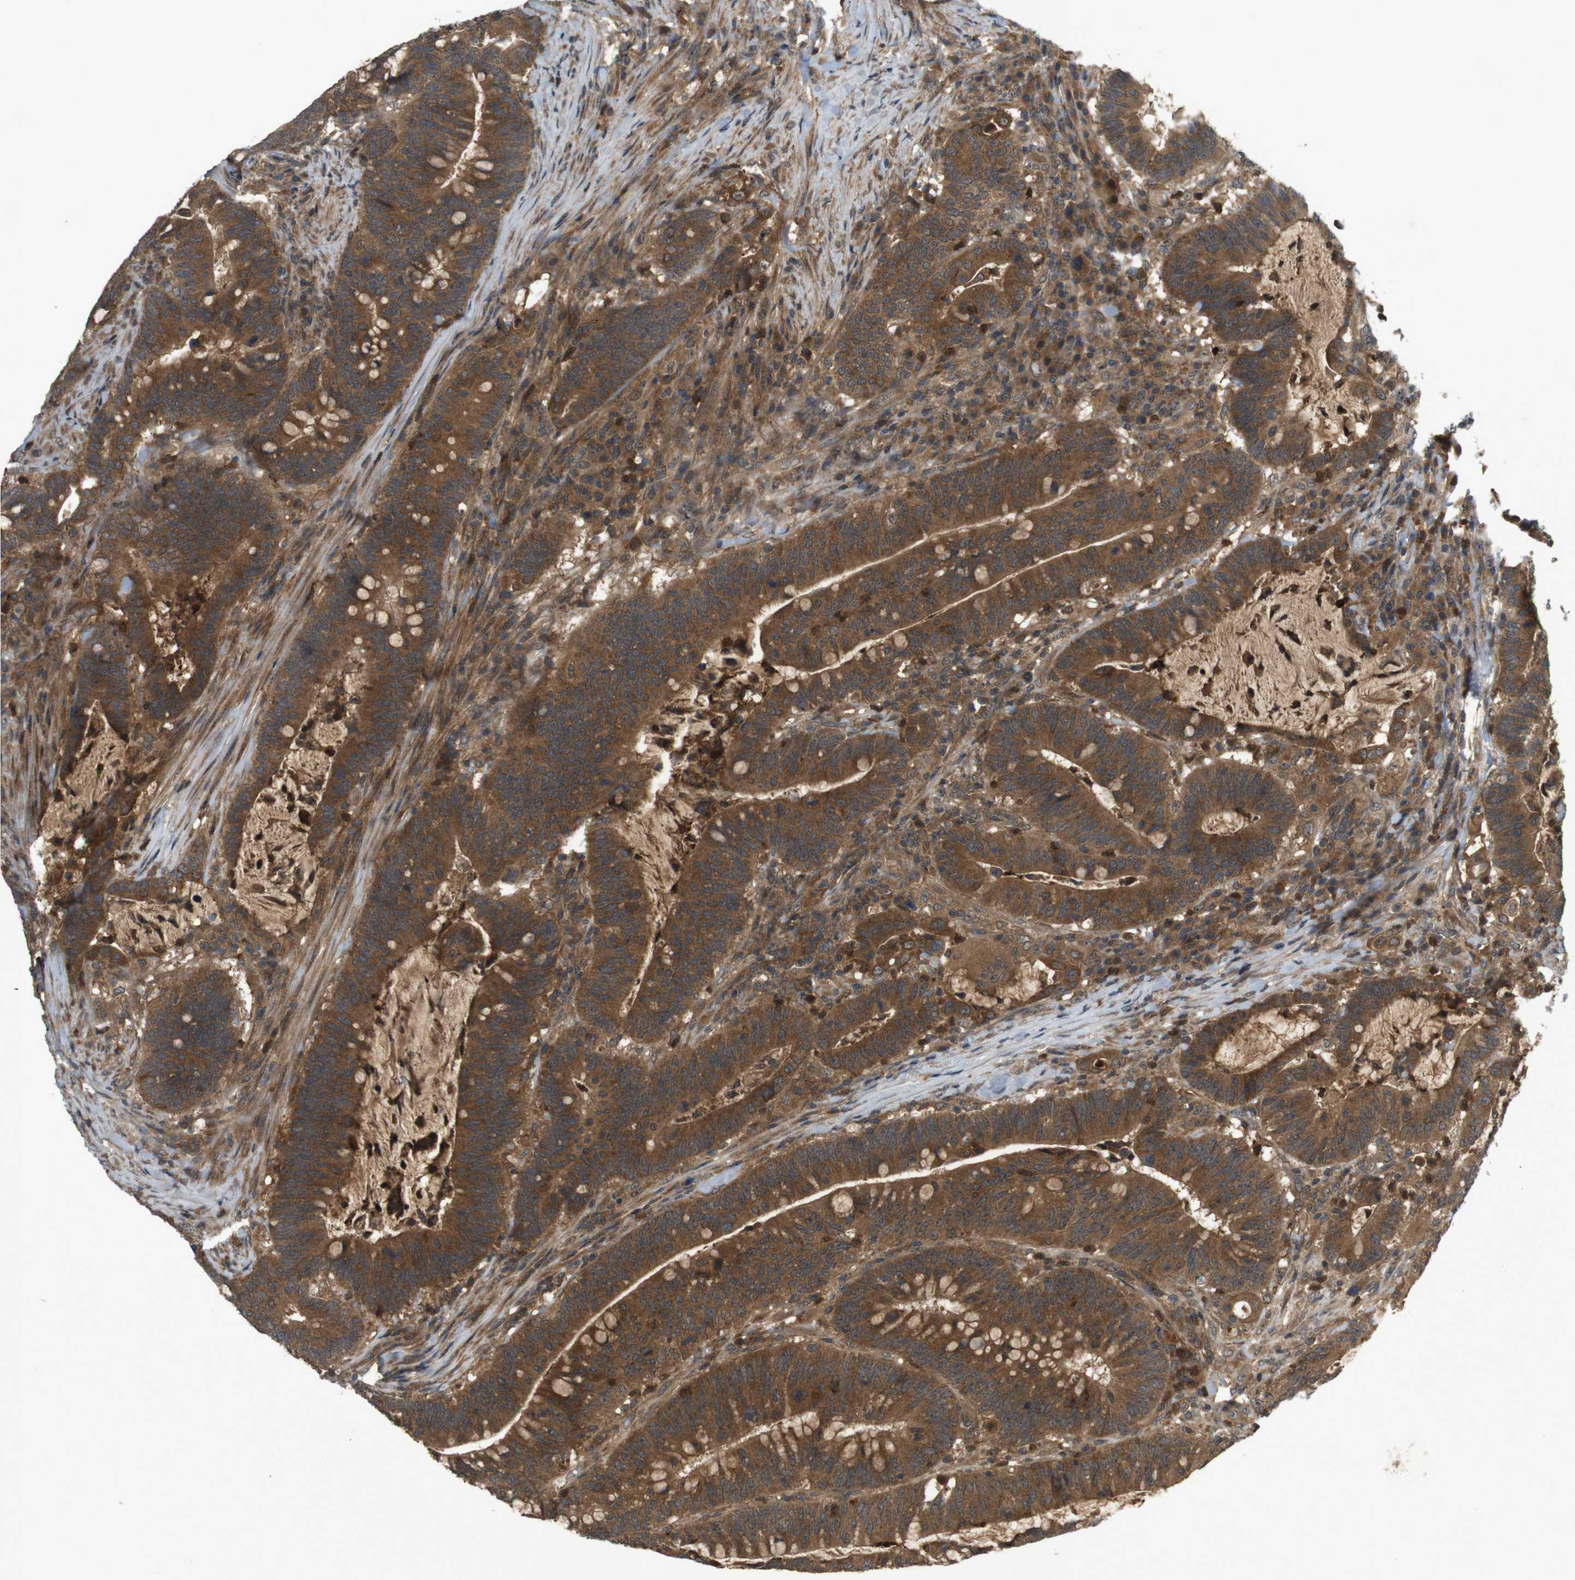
{"staining": {"intensity": "moderate", "quantity": ">75%", "location": "cytoplasmic/membranous"}, "tissue": "colorectal cancer", "cell_type": "Tumor cells", "image_type": "cancer", "snomed": [{"axis": "morphology", "description": "Normal tissue, NOS"}, {"axis": "morphology", "description": "Adenocarcinoma, NOS"}, {"axis": "topography", "description": "Colon"}], "caption": "There is medium levels of moderate cytoplasmic/membranous positivity in tumor cells of colorectal cancer (adenocarcinoma), as demonstrated by immunohistochemical staining (brown color).", "gene": "NFKBIE", "patient": {"sex": "female", "age": 66}}